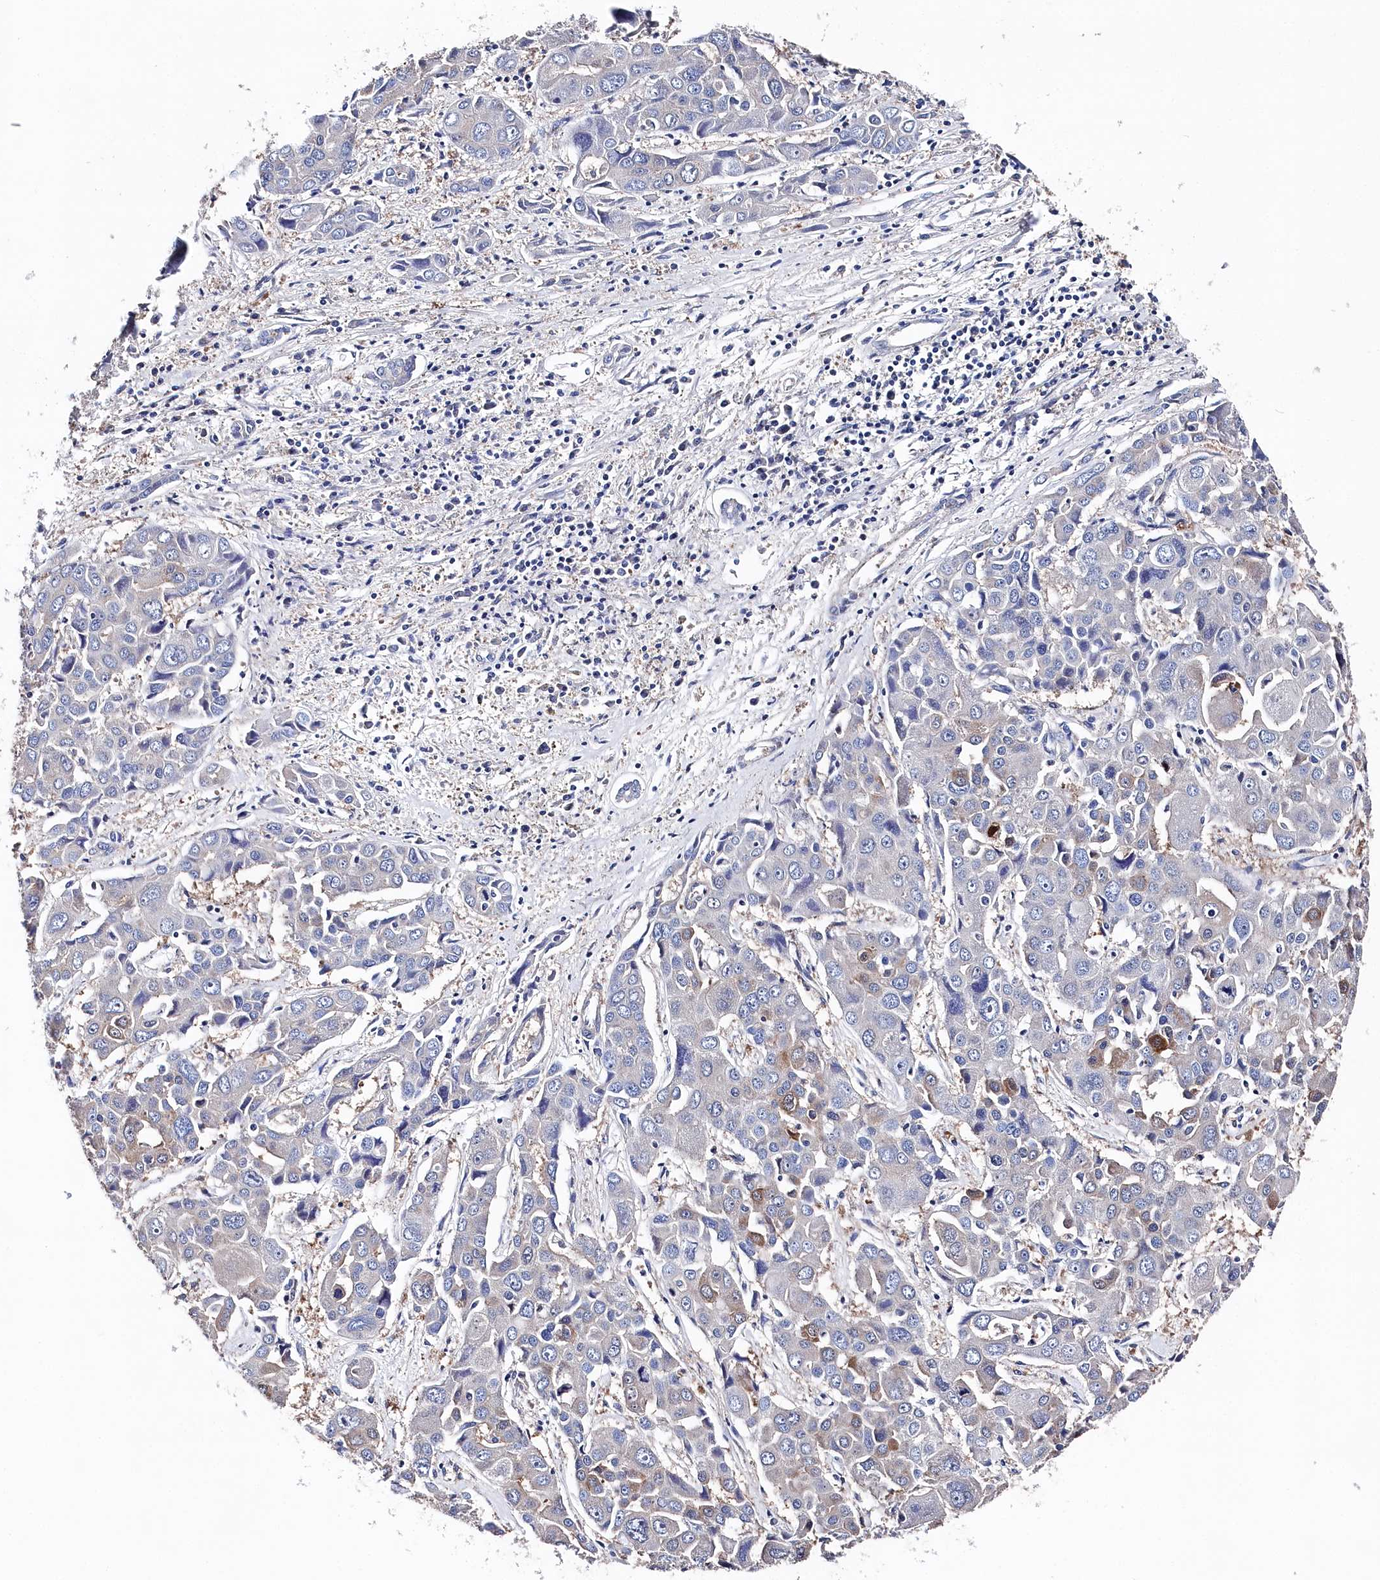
{"staining": {"intensity": "negative", "quantity": "none", "location": "none"}, "tissue": "liver cancer", "cell_type": "Tumor cells", "image_type": "cancer", "snomed": [{"axis": "morphology", "description": "Cholangiocarcinoma"}, {"axis": "topography", "description": "Liver"}], "caption": "Protein analysis of liver cholangiocarcinoma shows no significant positivity in tumor cells.", "gene": "BHMT", "patient": {"sex": "male", "age": 67}}